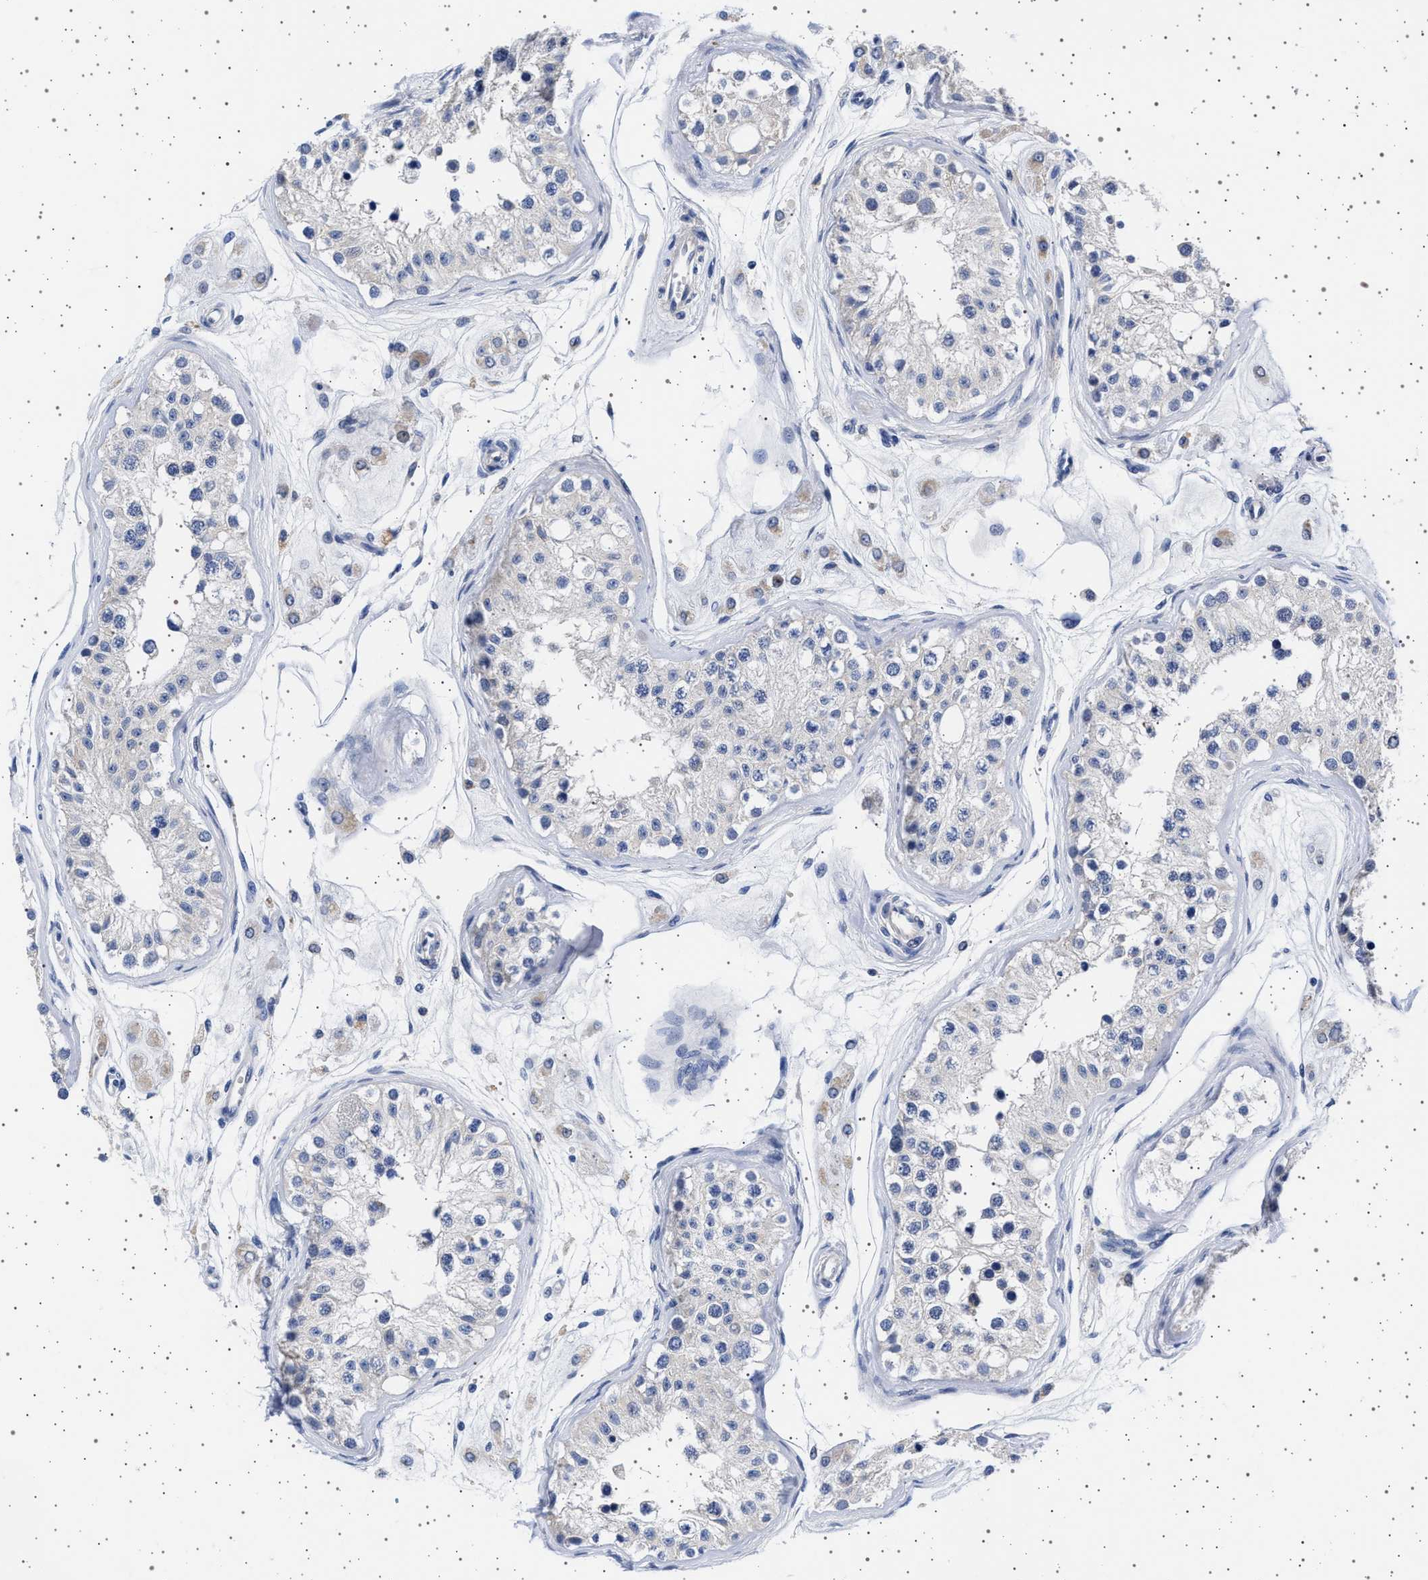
{"staining": {"intensity": "negative", "quantity": "none", "location": "none"}, "tissue": "testis", "cell_type": "Cells in seminiferous ducts", "image_type": "normal", "snomed": [{"axis": "morphology", "description": "Normal tissue, NOS"}, {"axis": "morphology", "description": "Adenocarcinoma, metastatic, NOS"}, {"axis": "topography", "description": "Testis"}], "caption": "An IHC micrograph of unremarkable testis is shown. There is no staining in cells in seminiferous ducts of testis.", "gene": "TRMT10B", "patient": {"sex": "male", "age": 26}}